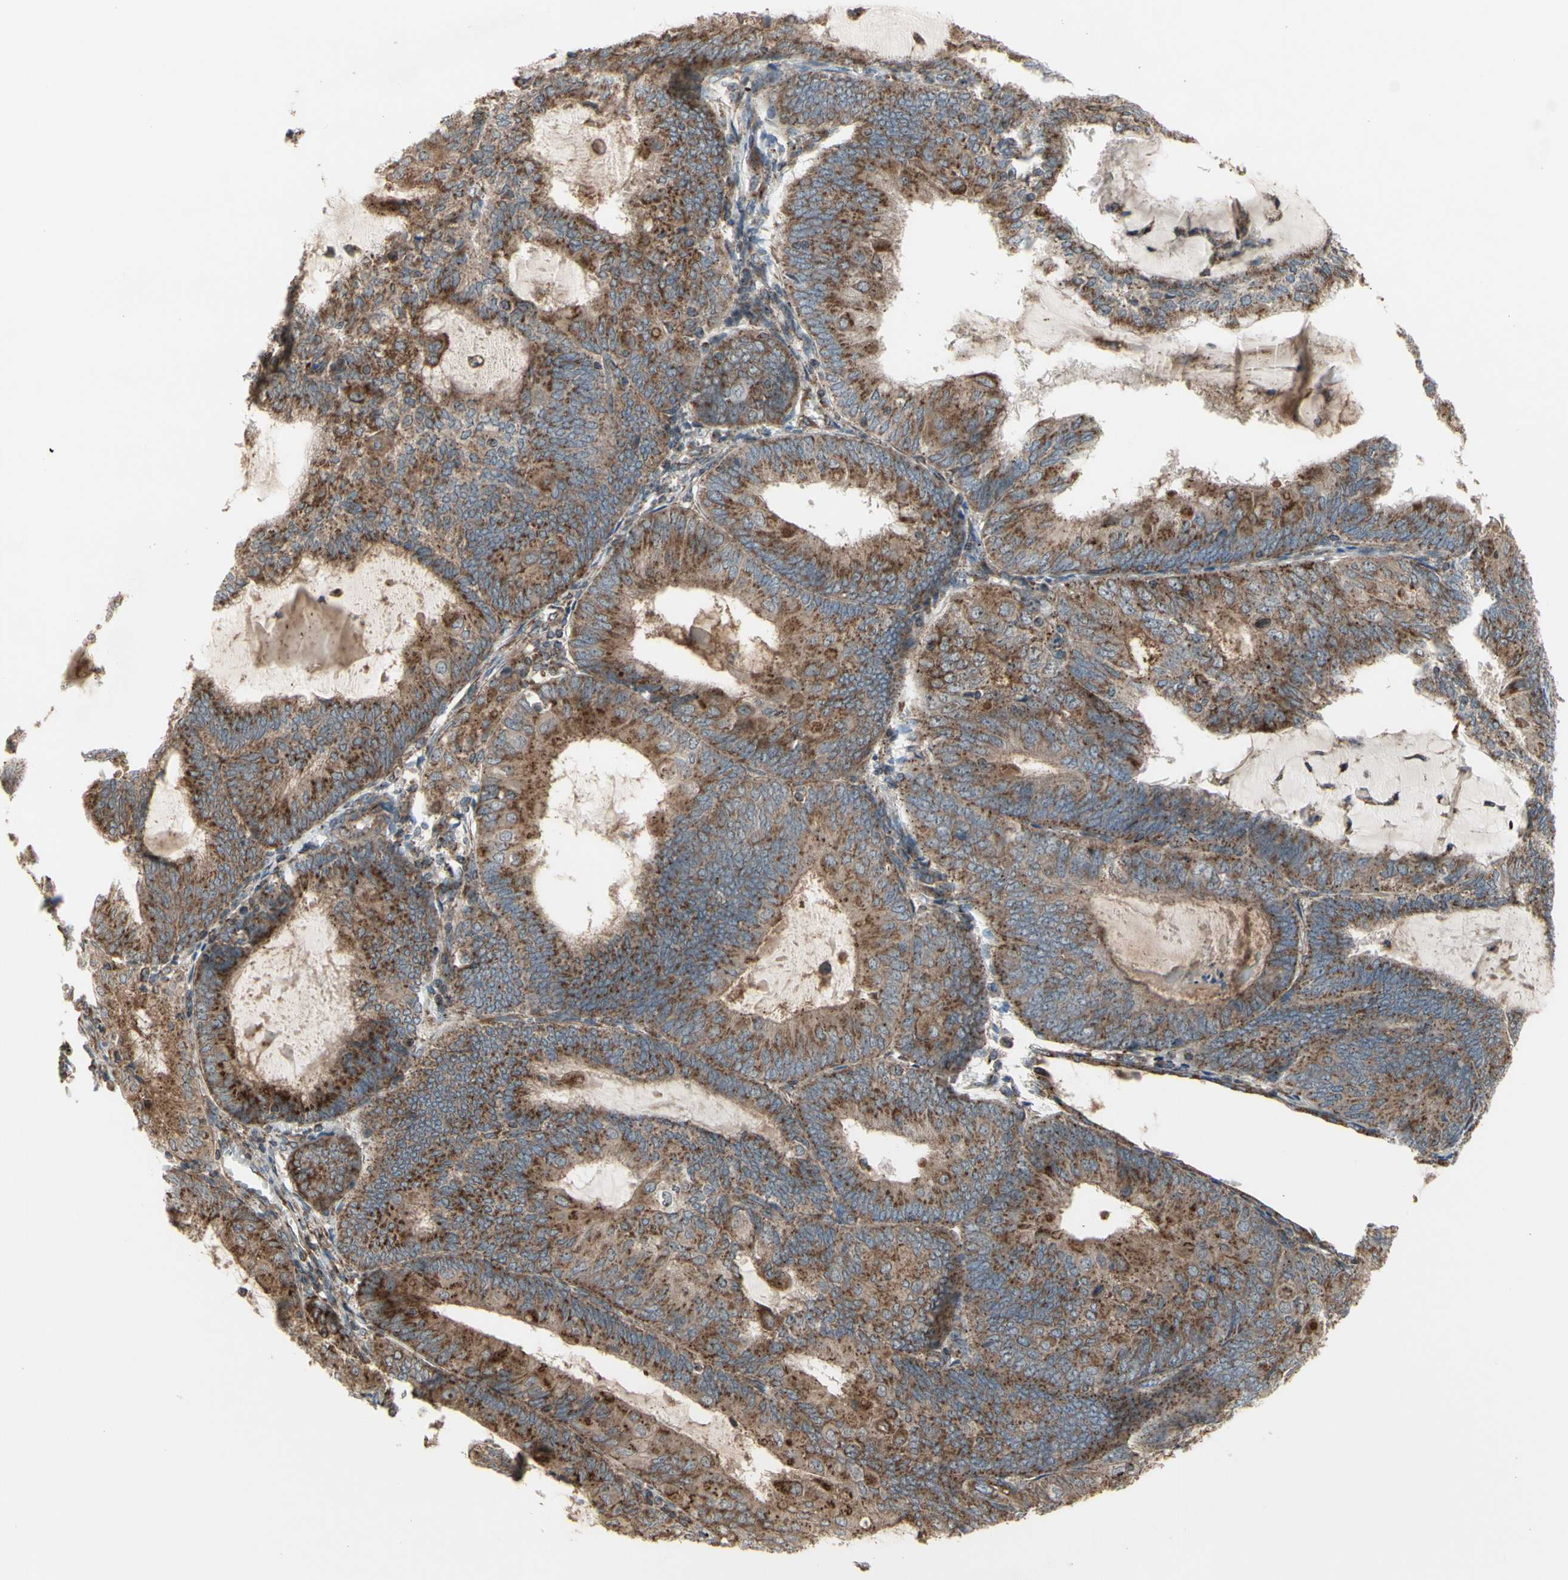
{"staining": {"intensity": "strong", "quantity": ">75%", "location": "cytoplasmic/membranous"}, "tissue": "endometrial cancer", "cell_type": "Tumor cells", "image_type": "cancer", "snomed": [{"axis": "morphology", "description": "Adenocarcinoma, NOS"}, {"axis": "topography", "description": "Endometrium"}], "caption": "Human endometrial adenocarcinoma stained for a protein (brown) exhibits strong cytoplasmic/membranous positive expression in about >75% of tumor cells.", "gene": "SLC39A9", "patient": {"sex": "female", "age": 81}}